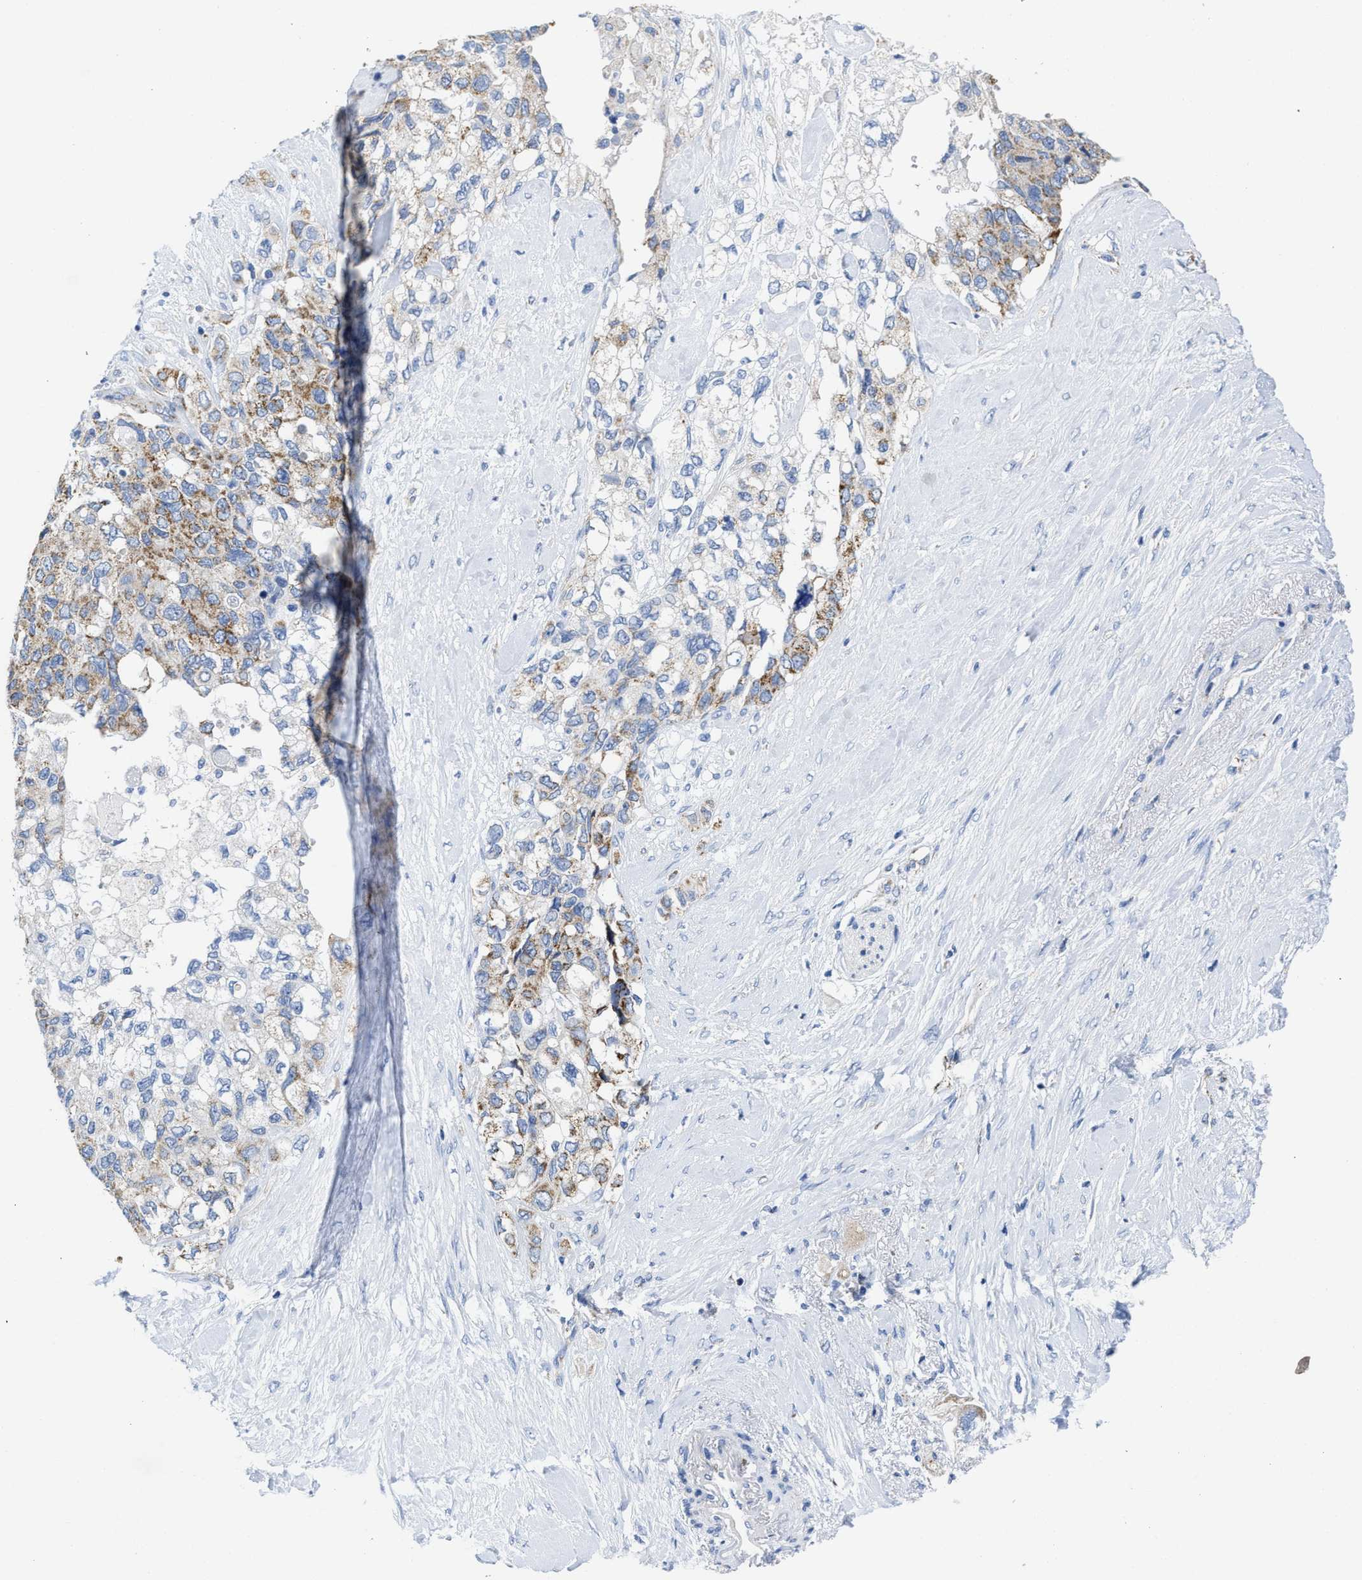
{"staining": {"intensity": "moderate", "quantity": "25%-75%", "location": "cytoplasmic/membranous"}, "tissue": "pancreatic cancer", "cell_type": "Tumor cells", "image_type": "cancer", "snomed": [{"axis": "morphology", "description": "Adenocarcinoma, NOS"}, {"axis": "topography", "description": "Pancreas"}], "caption": "Pancreatic cancer (adenocarcinoma) stained with a protein marker exhibits moderate staining in tumor cells.", "gene": "TBRG4", "patient": {"sex": "female", "age": 56}}